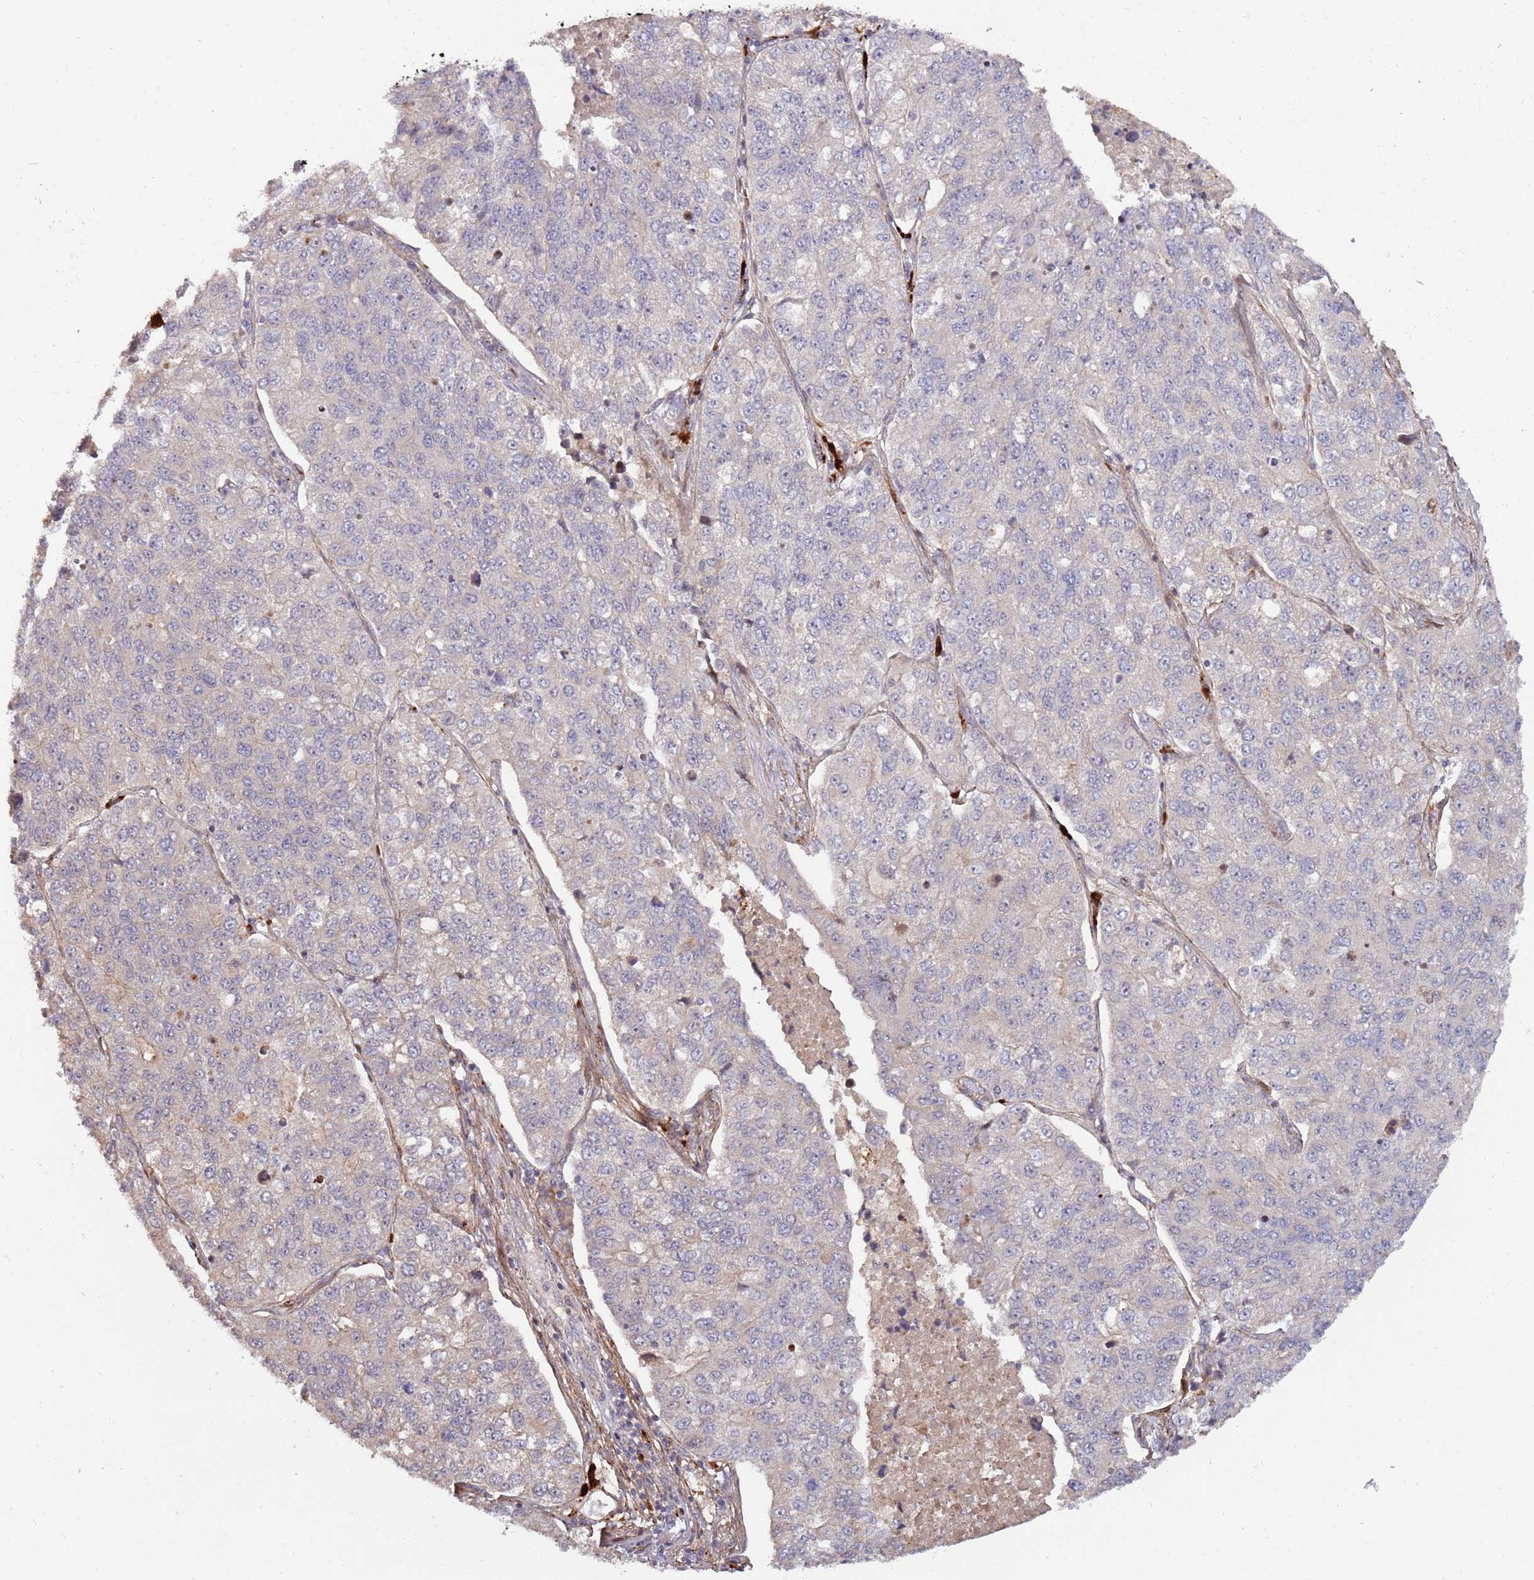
{"staining": {"intensity": "negative", "quantity": "none", "location": "none"}, "tissue": "lung cancer", "cell_type": "Tumor cells", "image_type": "cancer", "snomed": [{"axis": "morphology", "description": "Adenocarcinoma, NOS"}, {"axis": "topography", "description": "Lung"}], "caption": "This is a photomicrograph of immunohistochemistry staining of lung cancer (adenocarcinoma), which shows no staining in tumor cells.", "gene": "RHBDL1", "patient": {"sex": "male", "age": 49}}